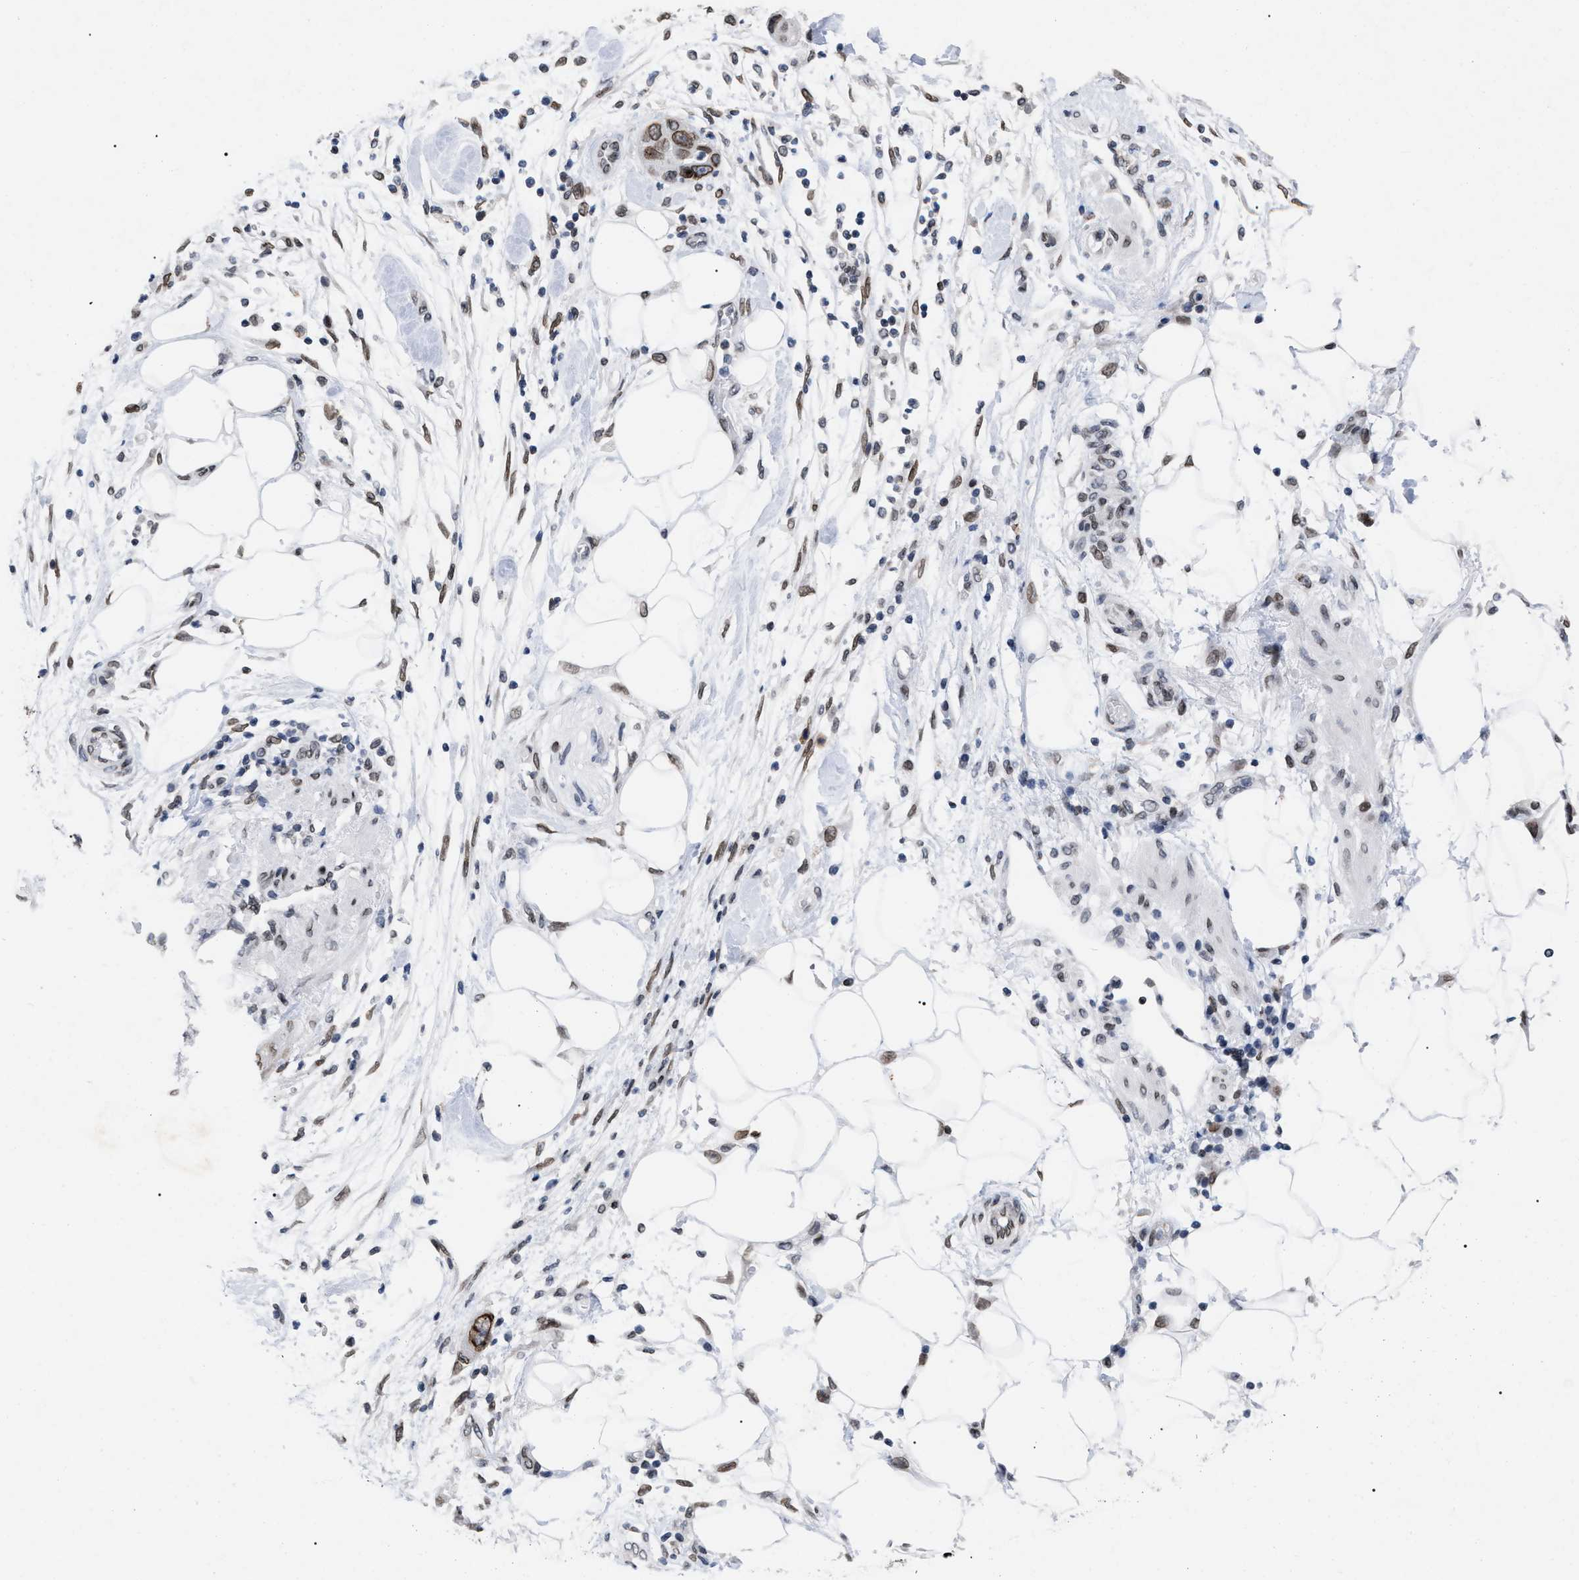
{"staining": {"intensity": "moderate", "quantity": "25%-75%", "location": "cytoplasmic/membranous,nuclear"}, "tissue": "pancreatic cancer", "cell_type": "Tumor cells", "image_type": "cancer", "snomed": [{"axis": "morphology", "description": "Normal tissue, NOS"}, {"axis": "morphology", "description": "Adenocarcinoma, NOS"}, {"axis": "topography", "description": "Pancreas"}], "caption": "A medium amount of moderate cytoplasmic/membranous and nuclear staining is appreciated in about 25%-75% of tumor cells in pancreatic adenocarcinoma tissue.", "gene": "TPR", "patient": {"sex": "female", "age": 71}}